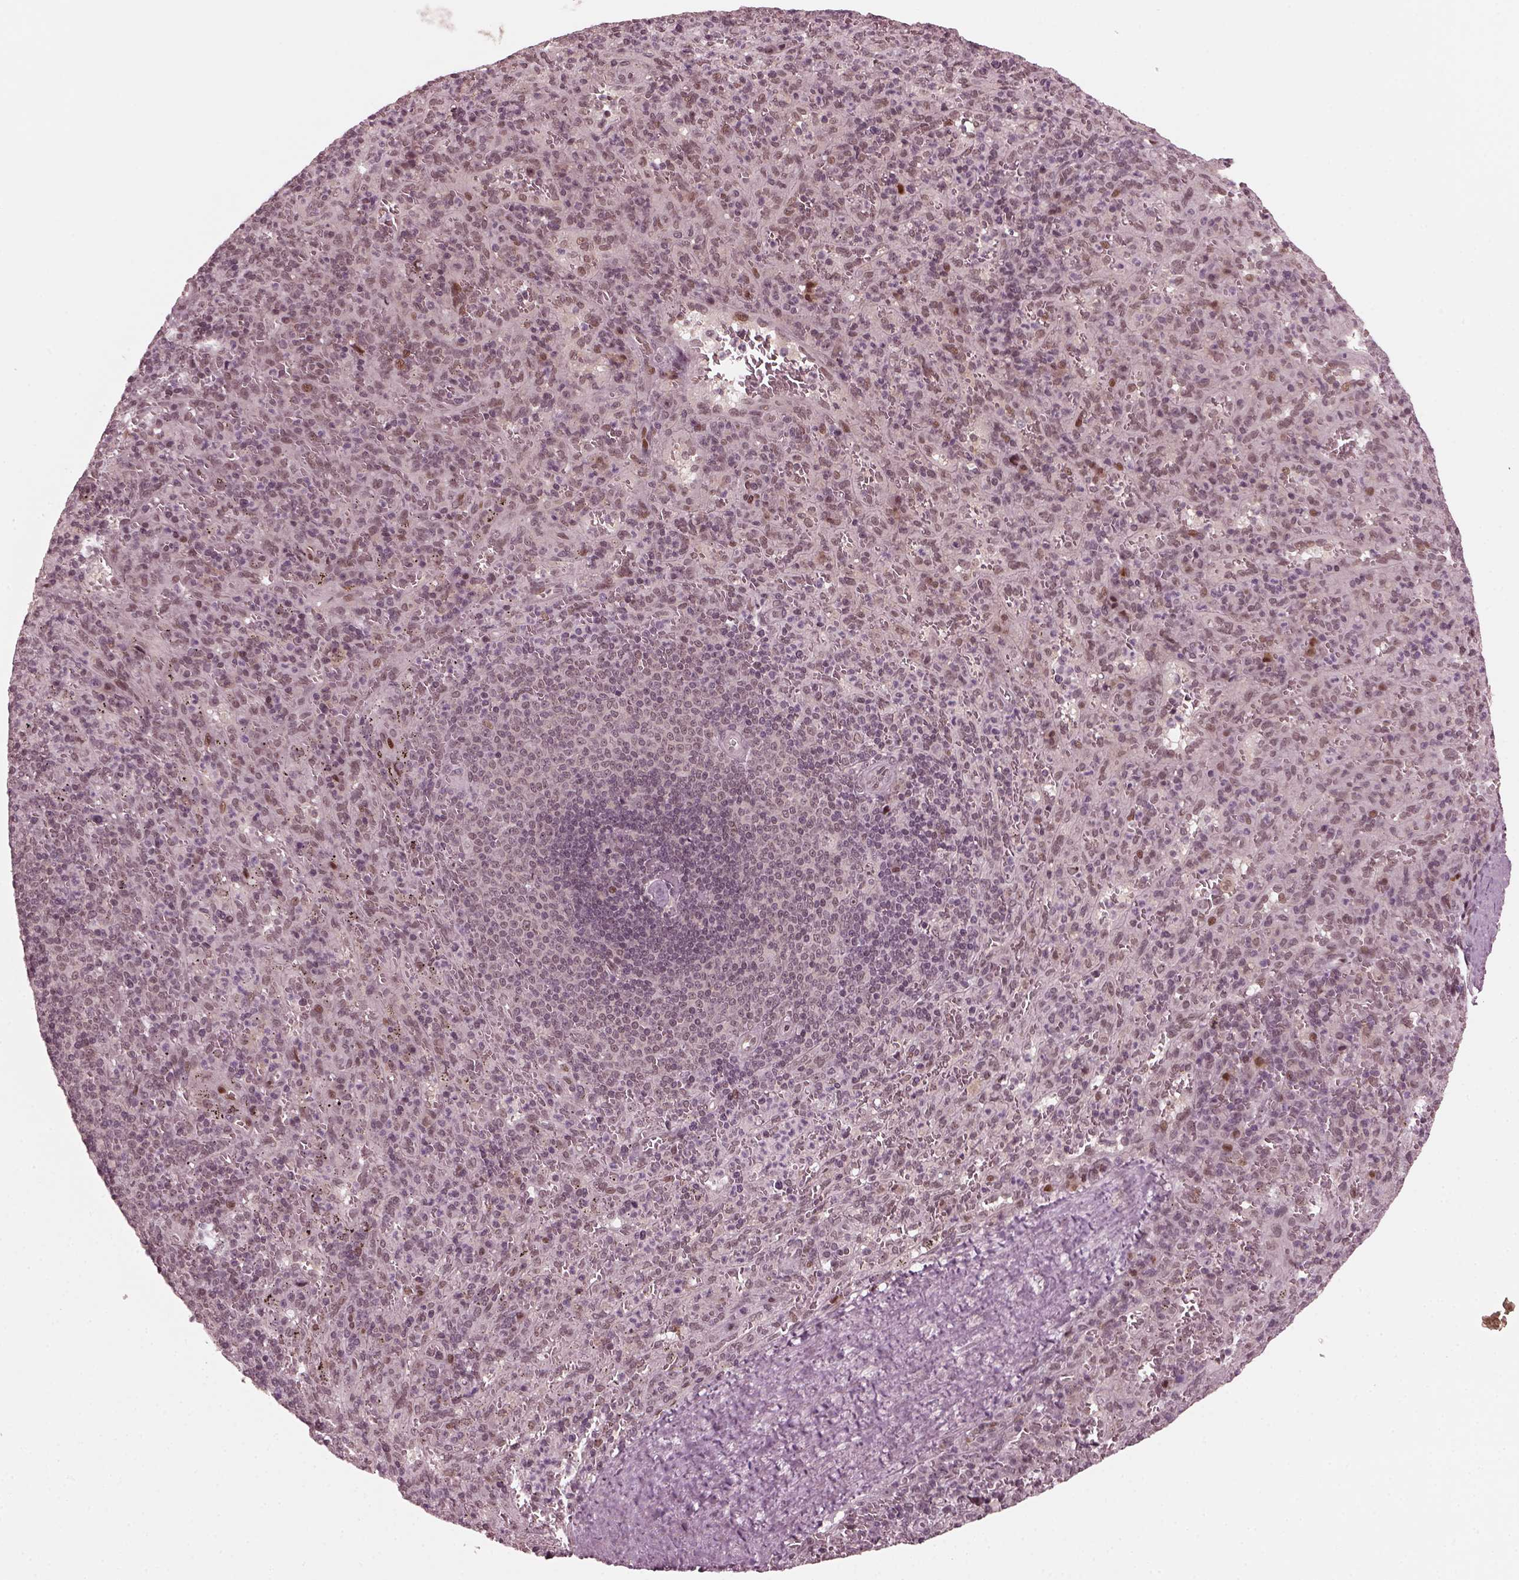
{"staining": {"intensity": "weak", "quantity": "<25%", "location": "nuclear"}, "tissue": "spleen", "cell_type": "Cells in red pulp", "image_type": "normal", "snomed": [{"axis": "morphology", "description": "Normal tissue, NOS"}, {"axis": "topography", "description": "Spleen"}], "caption": "Immunohistochemical staining of normal spleen demonstrates no significant staining in cells in red pulp.", "gene": "TRIB3", "patient": {"sex": "male", "age": 57}}